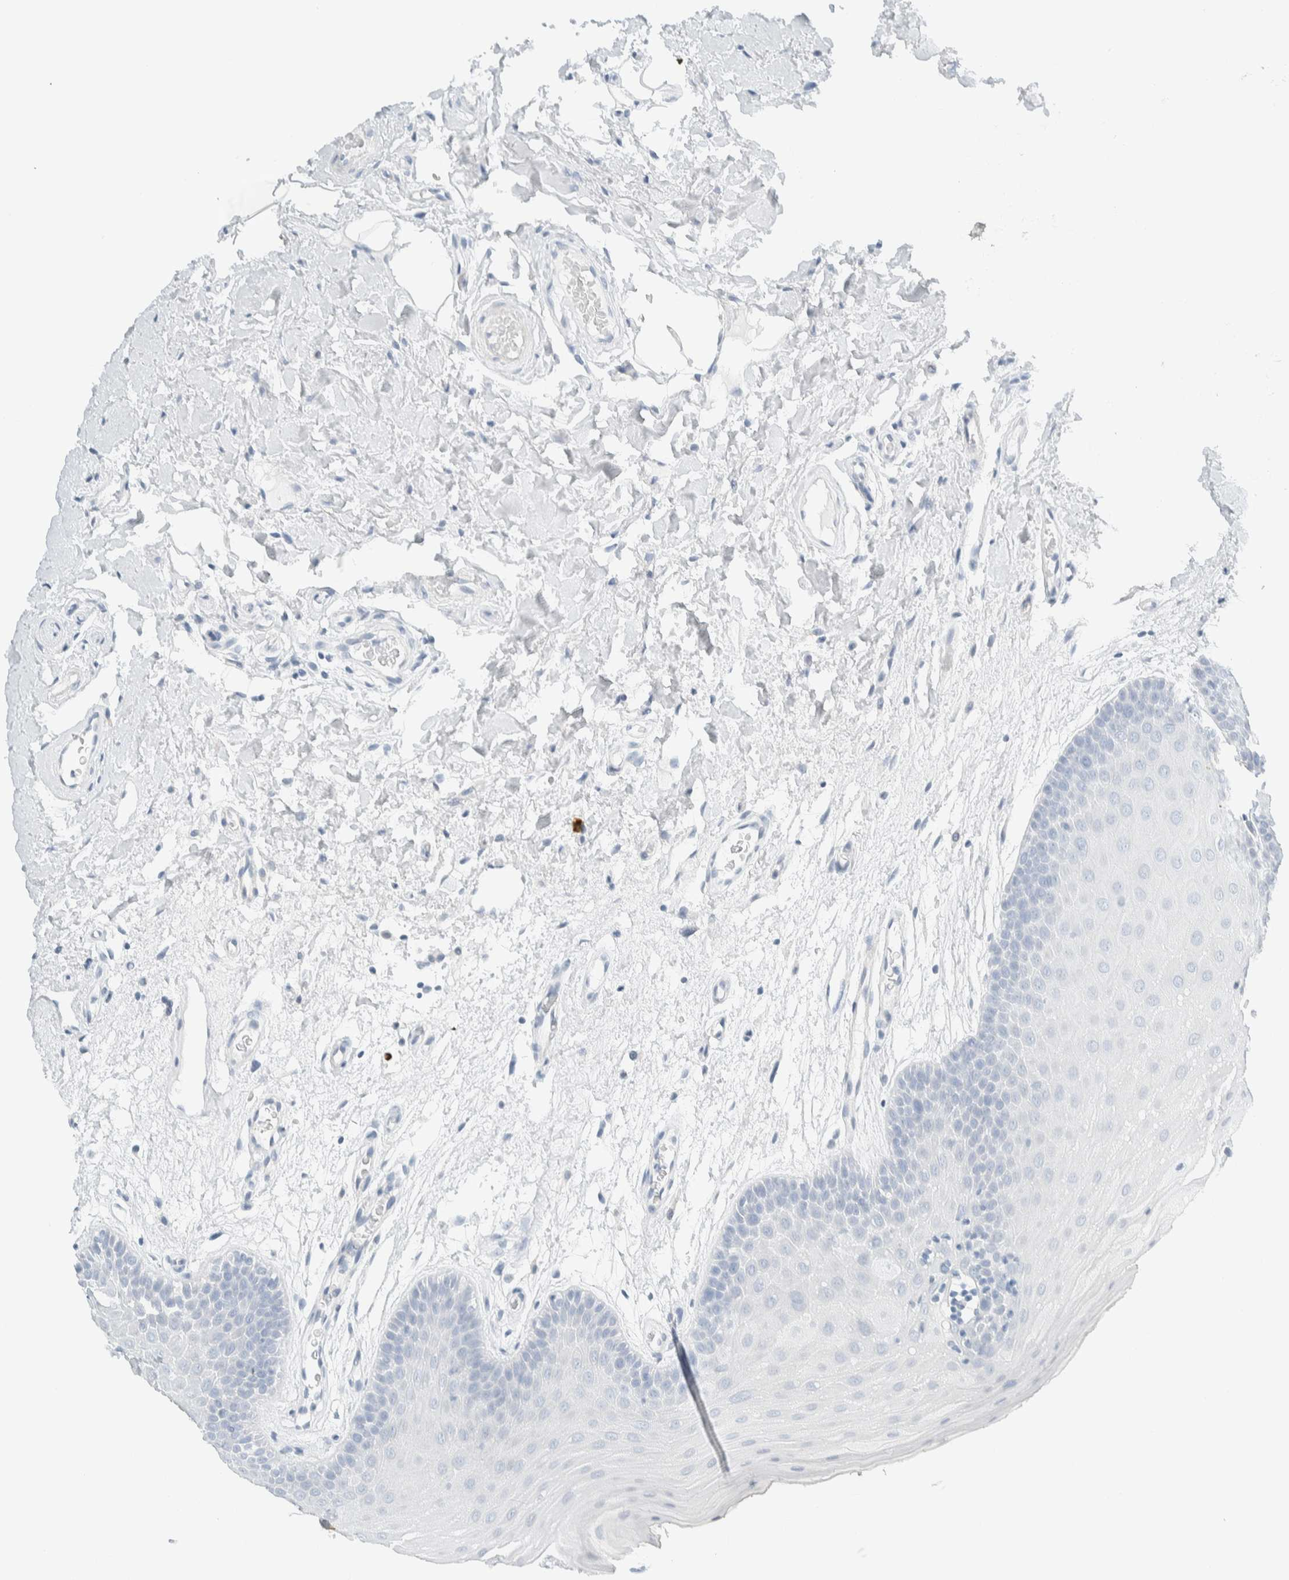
{"staining": {"intensity": "negative", "quantity": "none", "location": "none"}, "tissue": "oral mucosa", "cell_type": "Squamous epithelial cells", "image_type": "normal", "snomed": [{"axis": "morphology", "description": "Normal tissue, NOS"}, {"axis": "morphology", "description": "Squamous cell carcinoma, NOS"}, {"axis": "topography", "description": "Oral tissue"}, {"axis": "topography", "description": "Head-Neck"}], "caption": "Immunohistochemistry (IHC) photomicrograph of unremarkable oral mucosa: oral mucosa stained with DAB (3,3'-diaminobenzidine) reveals no significant protein staining in squamous epithelial cells. The staining was performed using DAB to visualize the protein expression in brown, while the nuclei were stained in blue with hematoxylin (Magnification: 20x).", "gene": "ARHGAP27", "patient": {"sex": "male", "age": 71}}